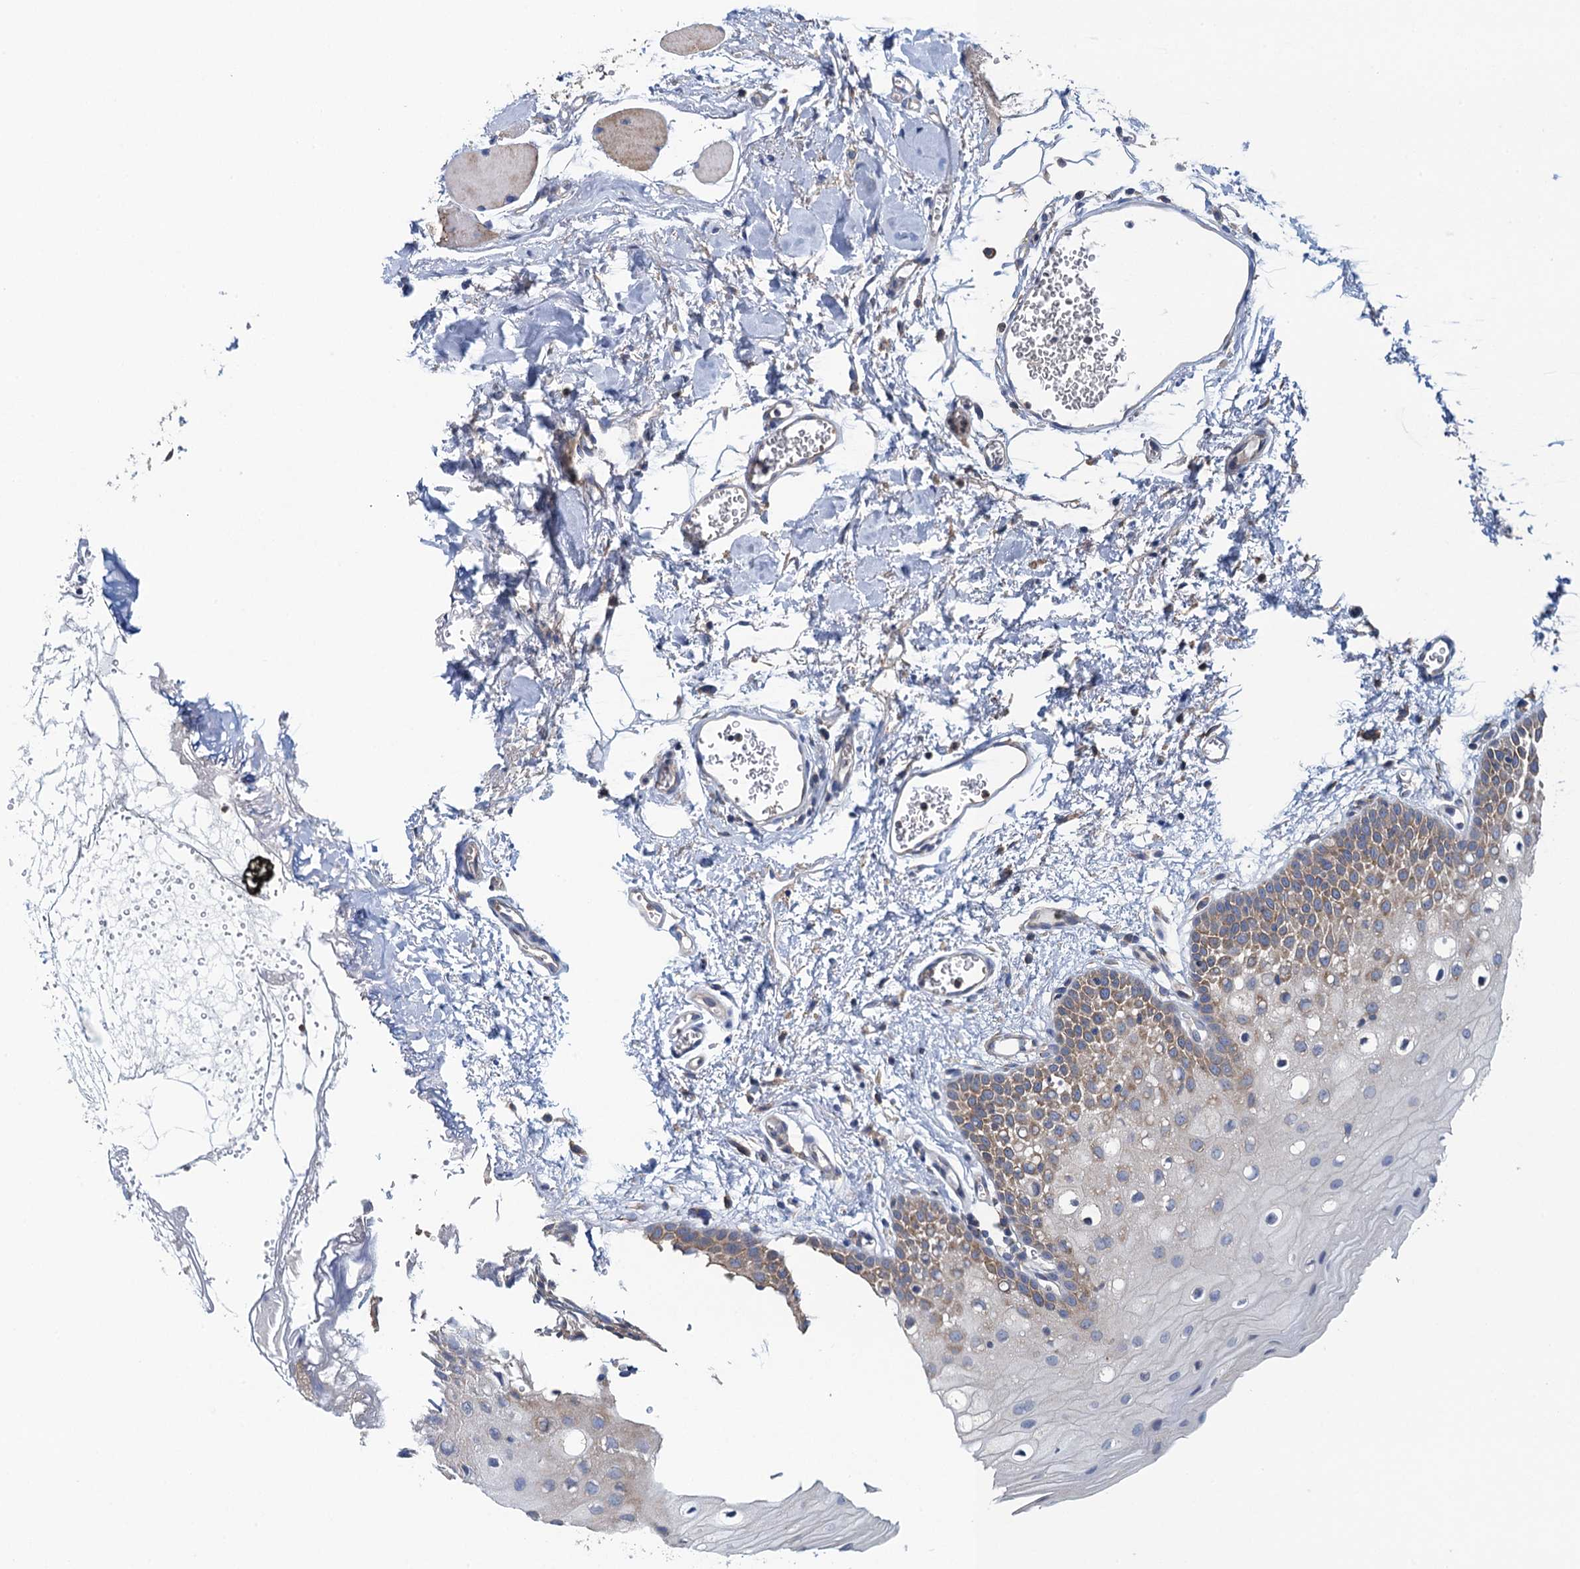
{"staining": {"intensity": "moderate", "quantity": ">75%", "location": "cytoplasmic/membranous"}, "tissue": "oral mucosa", "cell_type": "Squamous epithelial cells", "image_type": "normal", "snomed": [{"axis": "morphology", "description": "Normal tissue, NOS"}, {"axis": "topography", "description": "Oral tissue"}, {"axis": "topography", "description": "Tounge, NOS"}], "caption": "Oral mucosa stained with IHC reveals moderate cytoplasmic/membranous staining in approximately >75% of squamous epithelial cells.", "gene": "ADCY9", "patient": {"sex": "female", "age": 73}}